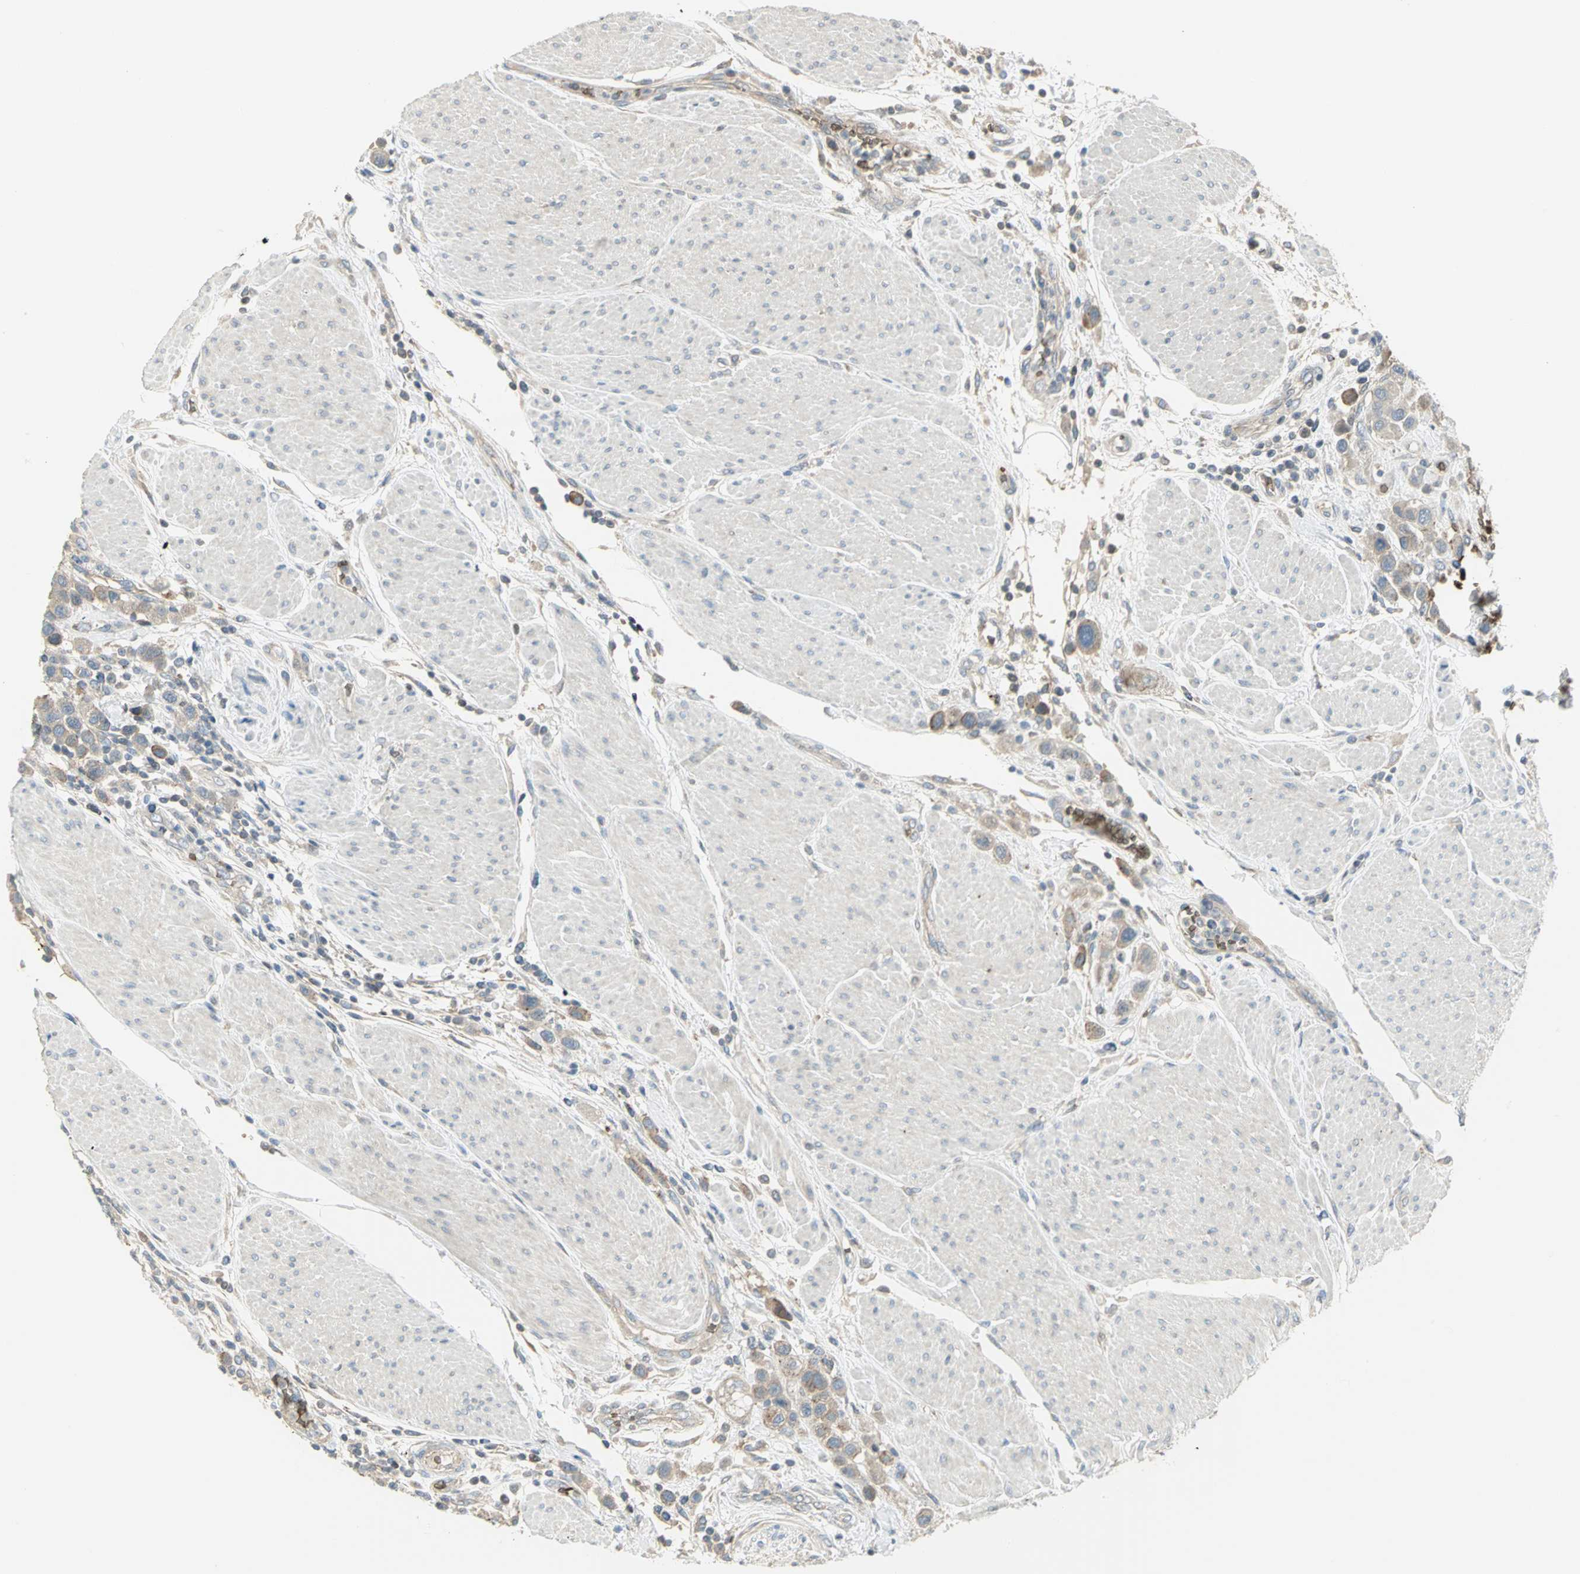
{"staining": {"intensity": "weak", "quantity": ">75%", "location": "cytoplasmic/membranous"}, "tissue": "urothelial cancer", "cell_type": "Tumor cells", "image_type": "cancer", "snomed": [{"axis": "morphology", "description": "Urothelial carcinoma, High grade"}, {"axis": "topography", "description": "Urinary bladder"}], "caption": "Urothelial cancer stained with a brown dye displays weak cytoplasmic/membranous positive expression in about >75% of tumor cells.", "gene": "ANK1", "patient": {"sex": "male", "age": 50}}